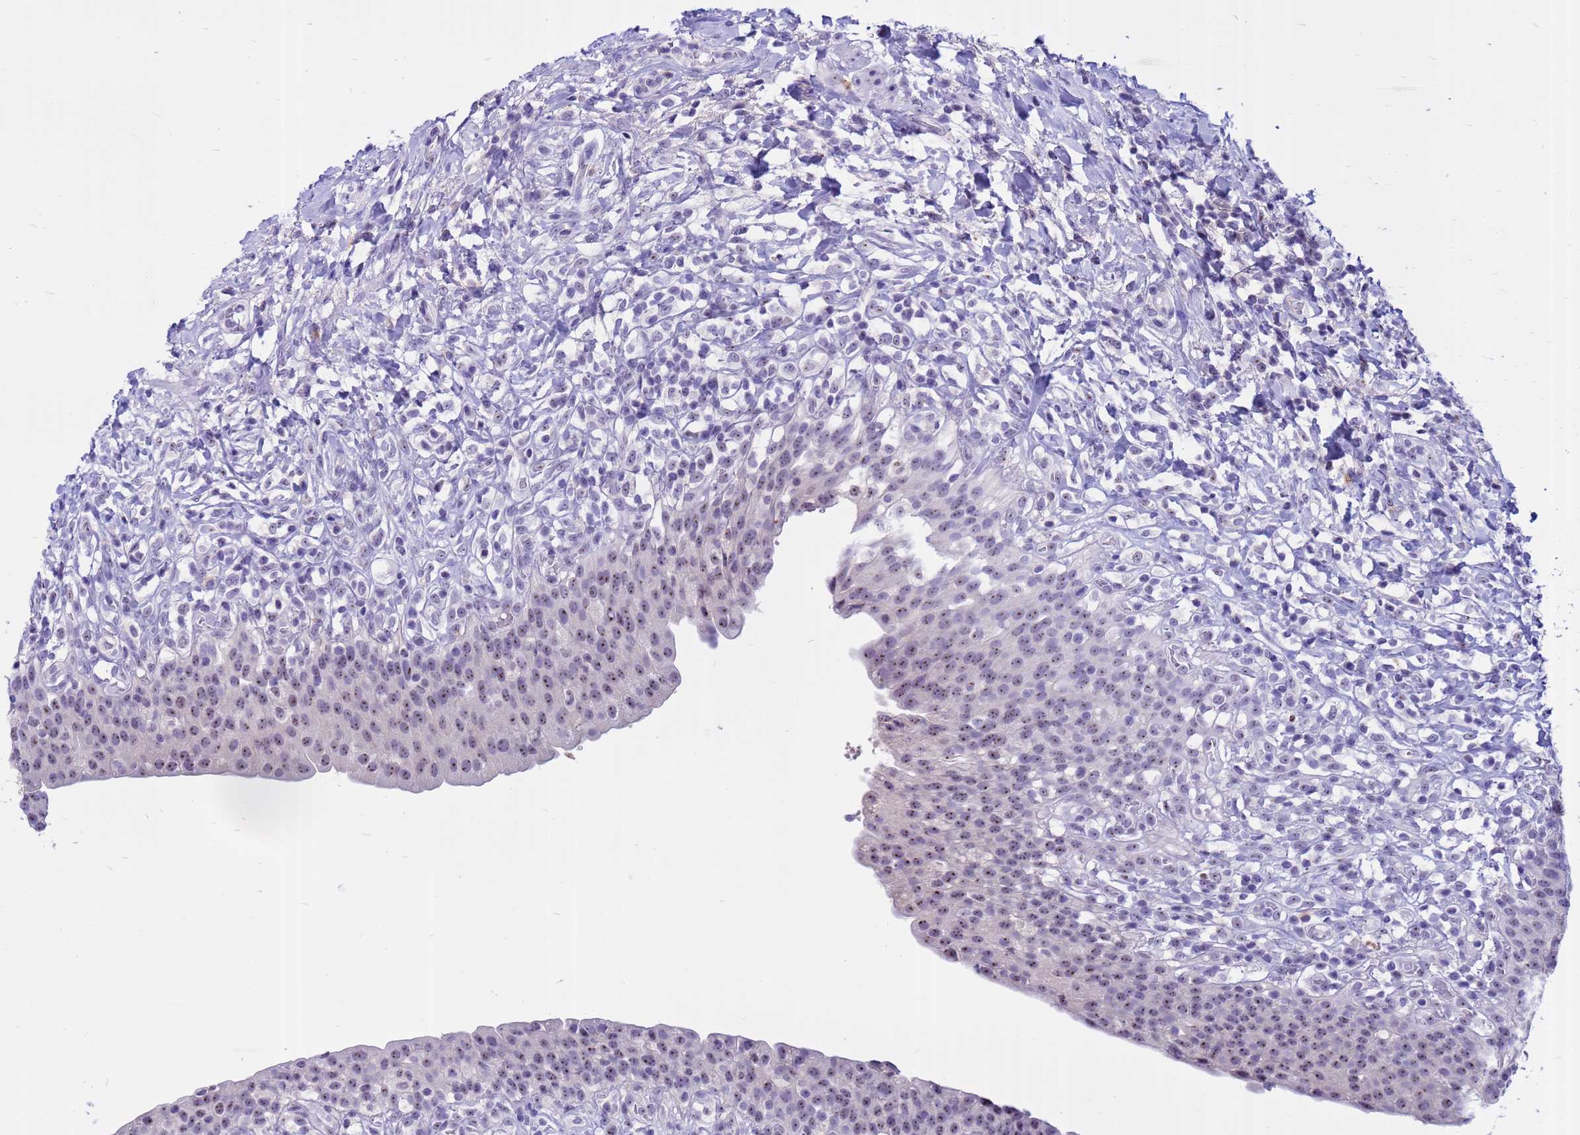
{"staining": {"intensity": "moderate", "quantity": "25%-75%", "location": "nuclear"}, "tissue": "urinary bladder", "cell_type": "Urothelial cells", "image_type": "normal", "snomed": [{"axis": "morphology", "description": "Normal tissue, NOS"}, {"axis": "morphology", "description": "Inflammation, NOS"}, {"axis": "topography", "description": "Urinary bladder"}], "caption": "This photomicrograph reveals IHC staining of normal human urinary bladder, with medium moderate nuclear expression in about 25%-75% of urothelial cells.", "gene": "DMRTC2", "patient": {"sex": "male", "age": 64}}